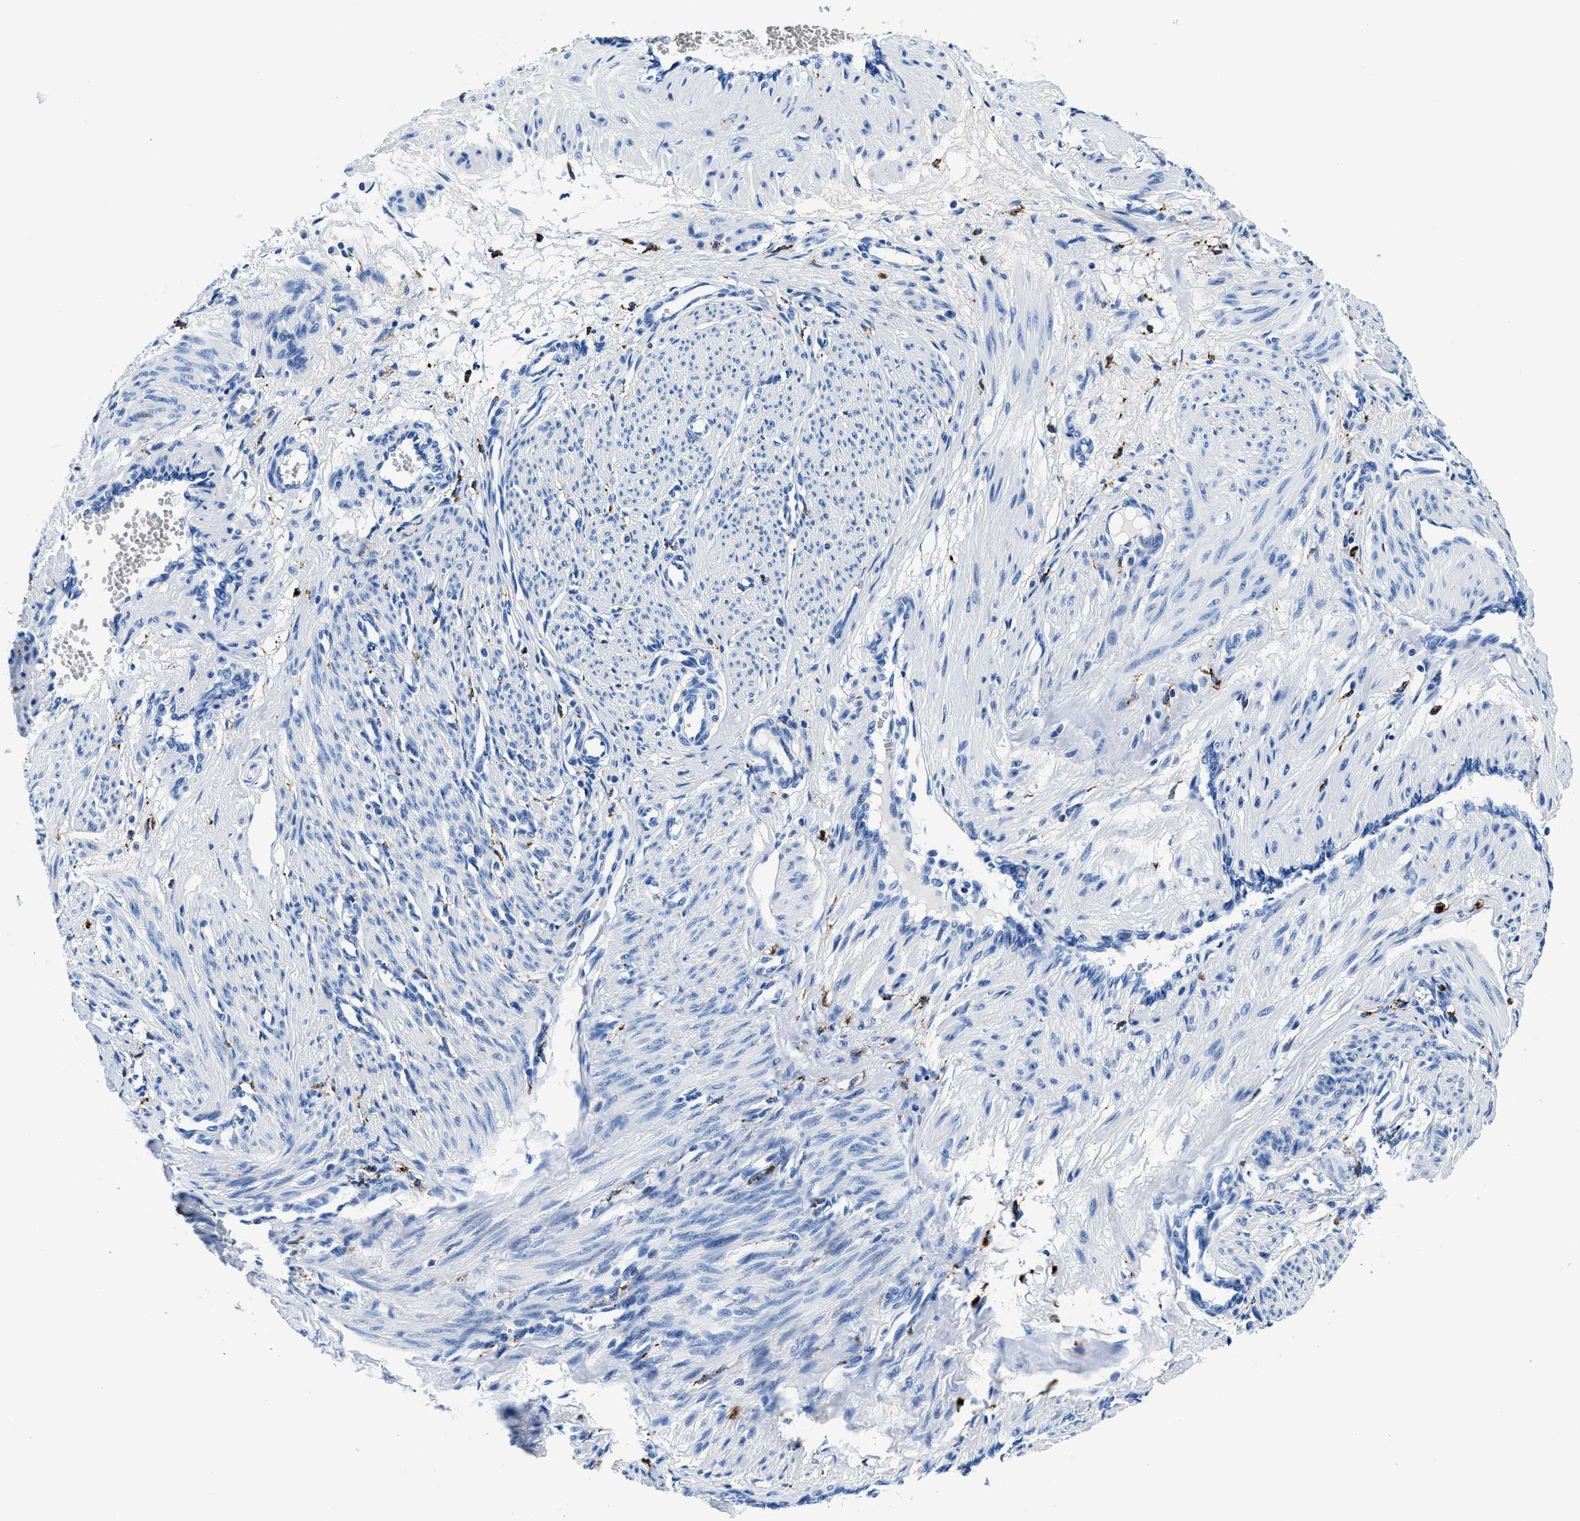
{"staining": {"intensity": "negative", "quantity": "none", "location": "none"}, "tissue": "smooth muscle", "cell_type": "Smooth muscle cells", "image_type": "normal", "snomed": [{"axis": "morphology", "description": "Normal tissue, NOS"}, {"axis": "topography", "description": "Endometrium"}], "caption": "Smooth muscle cells show no significant protein staining in unremarkable smooth muscle. (DAB (3,3'-diaminobenzidine) immunohistochemistry with hematoxylin counter stain).", "gene": "OR14K1", "patient": {"sex": "female", "age": 33}}